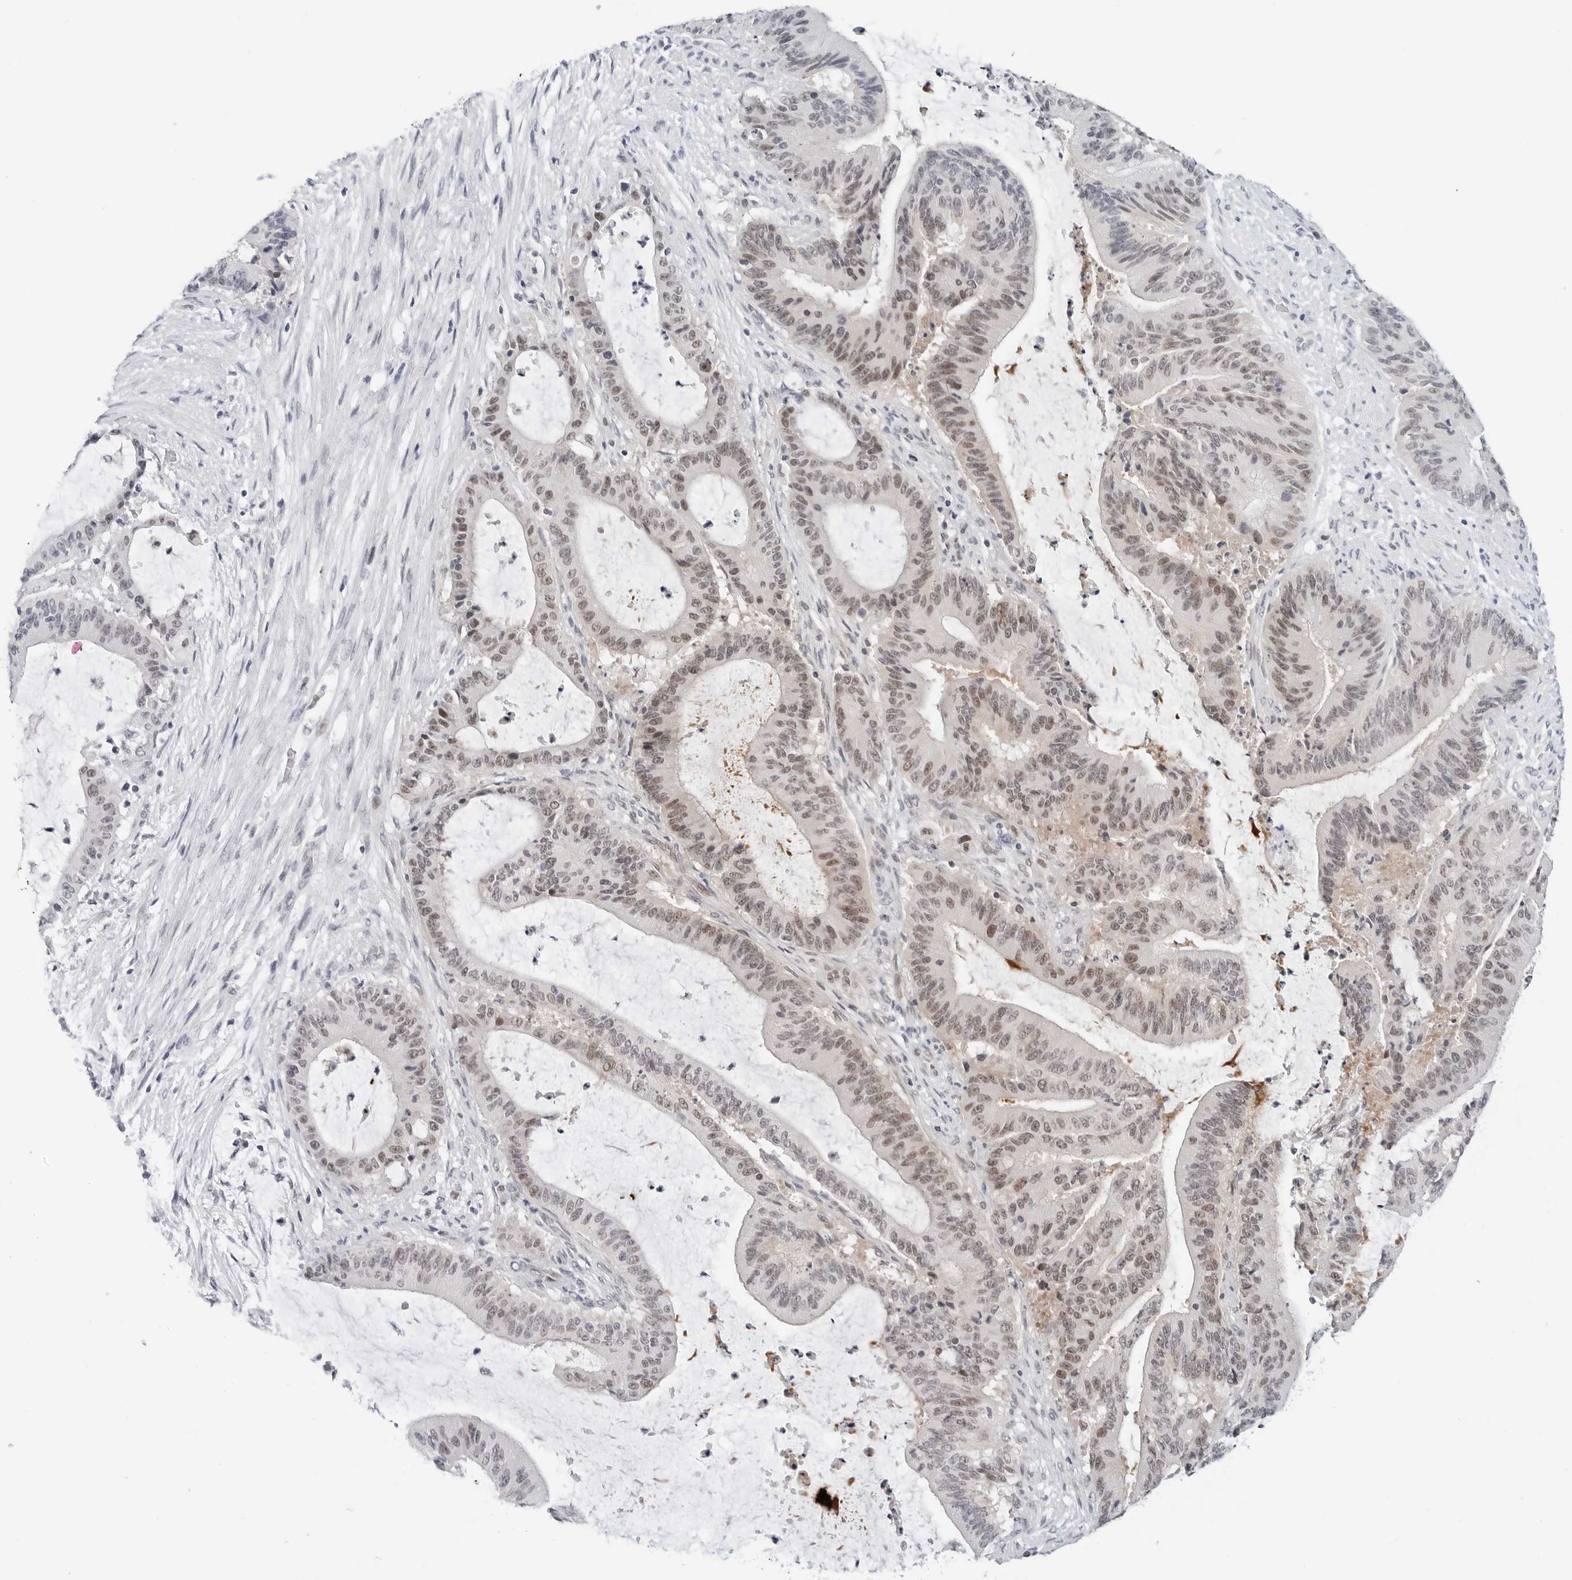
{"staining": {"intensity": "moderate", "quantity": "25%-75%", "location": "nuclear"}, "tissue": "liver cancer", "cell_type": "Tumor cells", "image_type": "cancer", "snomed": [{"axis": "morphology", "description": "Normal tissue, NOS"}, {"axis": "morphology", "description": "Cholangiocarcinoma"}, {"axis": "topography", "description": "Liver"}, {"axis": "topography", "description": "Peripheral nerve tissue"}], "caption": "Immunohistochemistry of human liver cancer (cholangiocarcinoma) demonstrates medium levels of moderate nuclear positivity in about 25%-75% of tumor cells.", "gene": "TSEN2", "patient": {"sex": "female", "age": 73}}